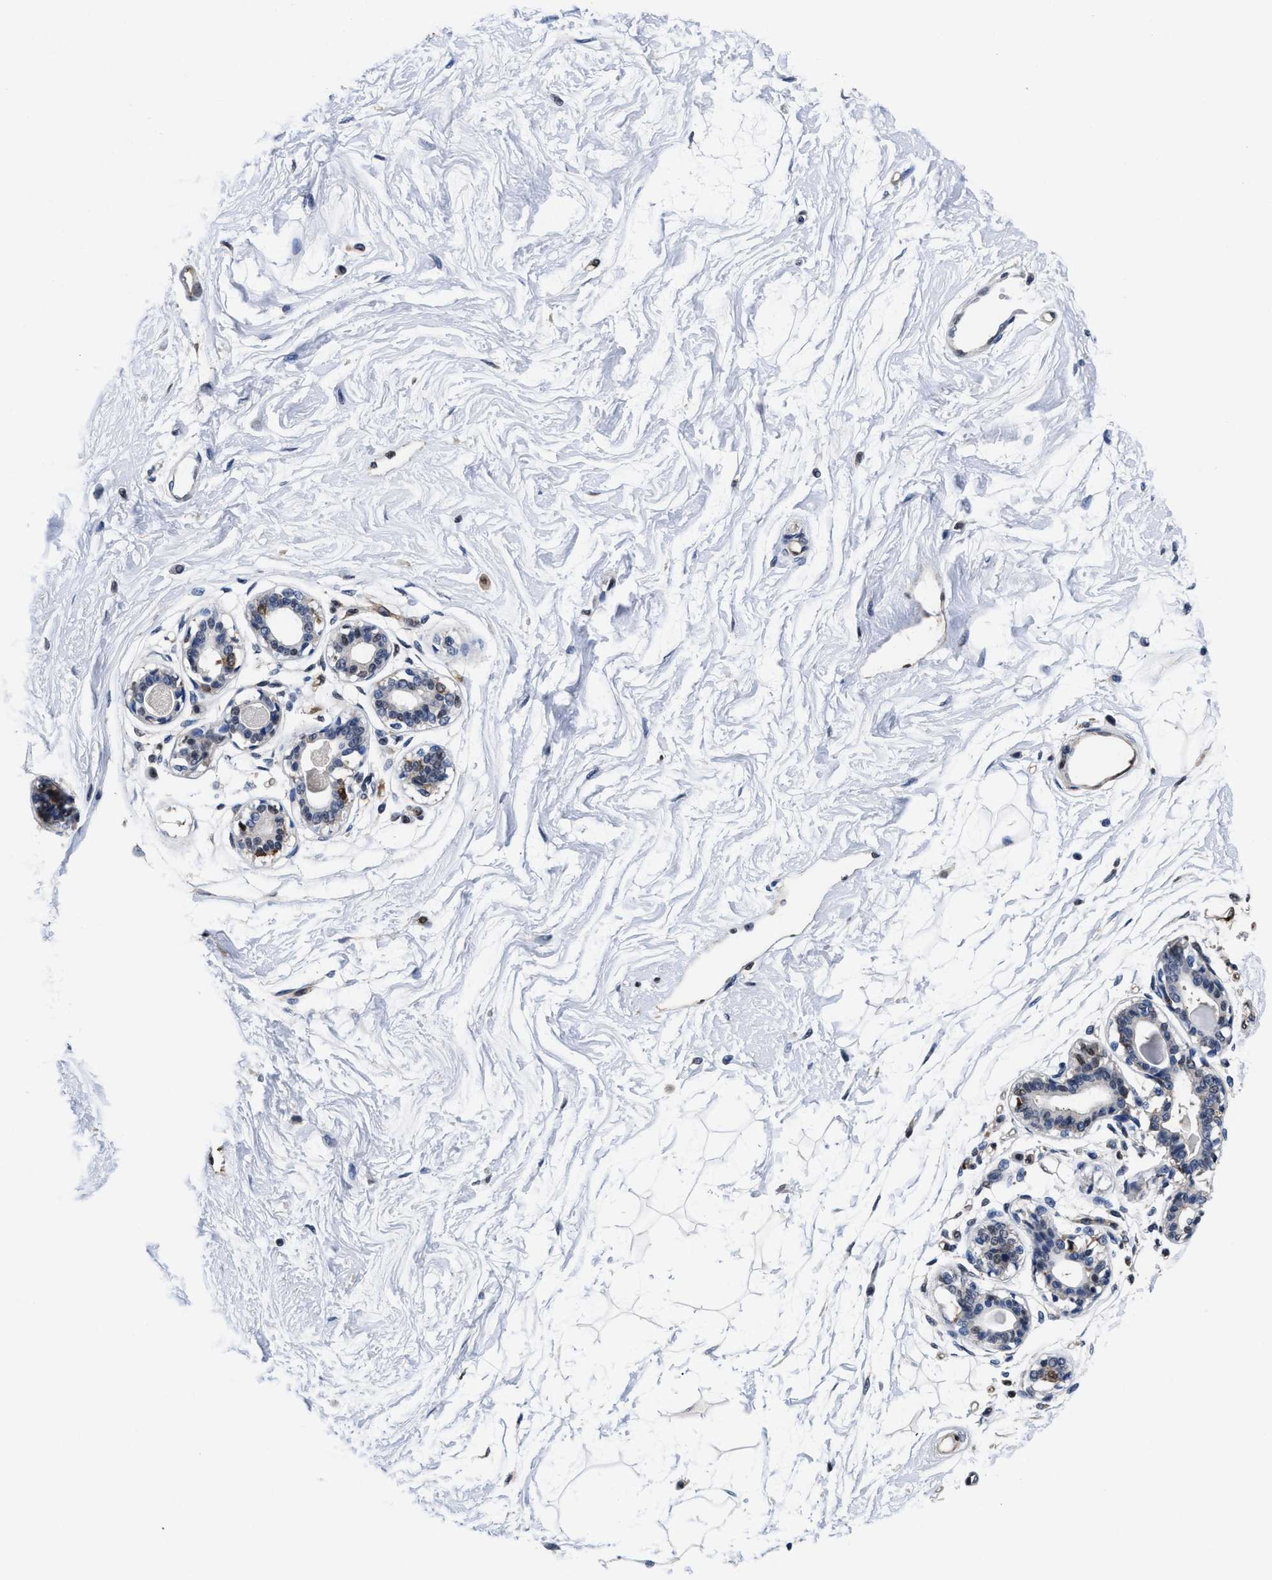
{"staining": {"intensity": "negative", "quantity": "none", "location": "none"}, "tissue": "breast", "cell_type": "Adipocytes", "image_type": "normal", "snomed": [{"axis": "morphology", "description": "Normal tissue, NOS"}, {"axis": "topography", "description": "Breast"}], "caption": "Immunohistochemistry image of unremarkable breast stained for a protein (brown), which exhibits no staining in adipocytes.", "gene": "ACLY", "patient": {"sex": "female", "age": 45}}